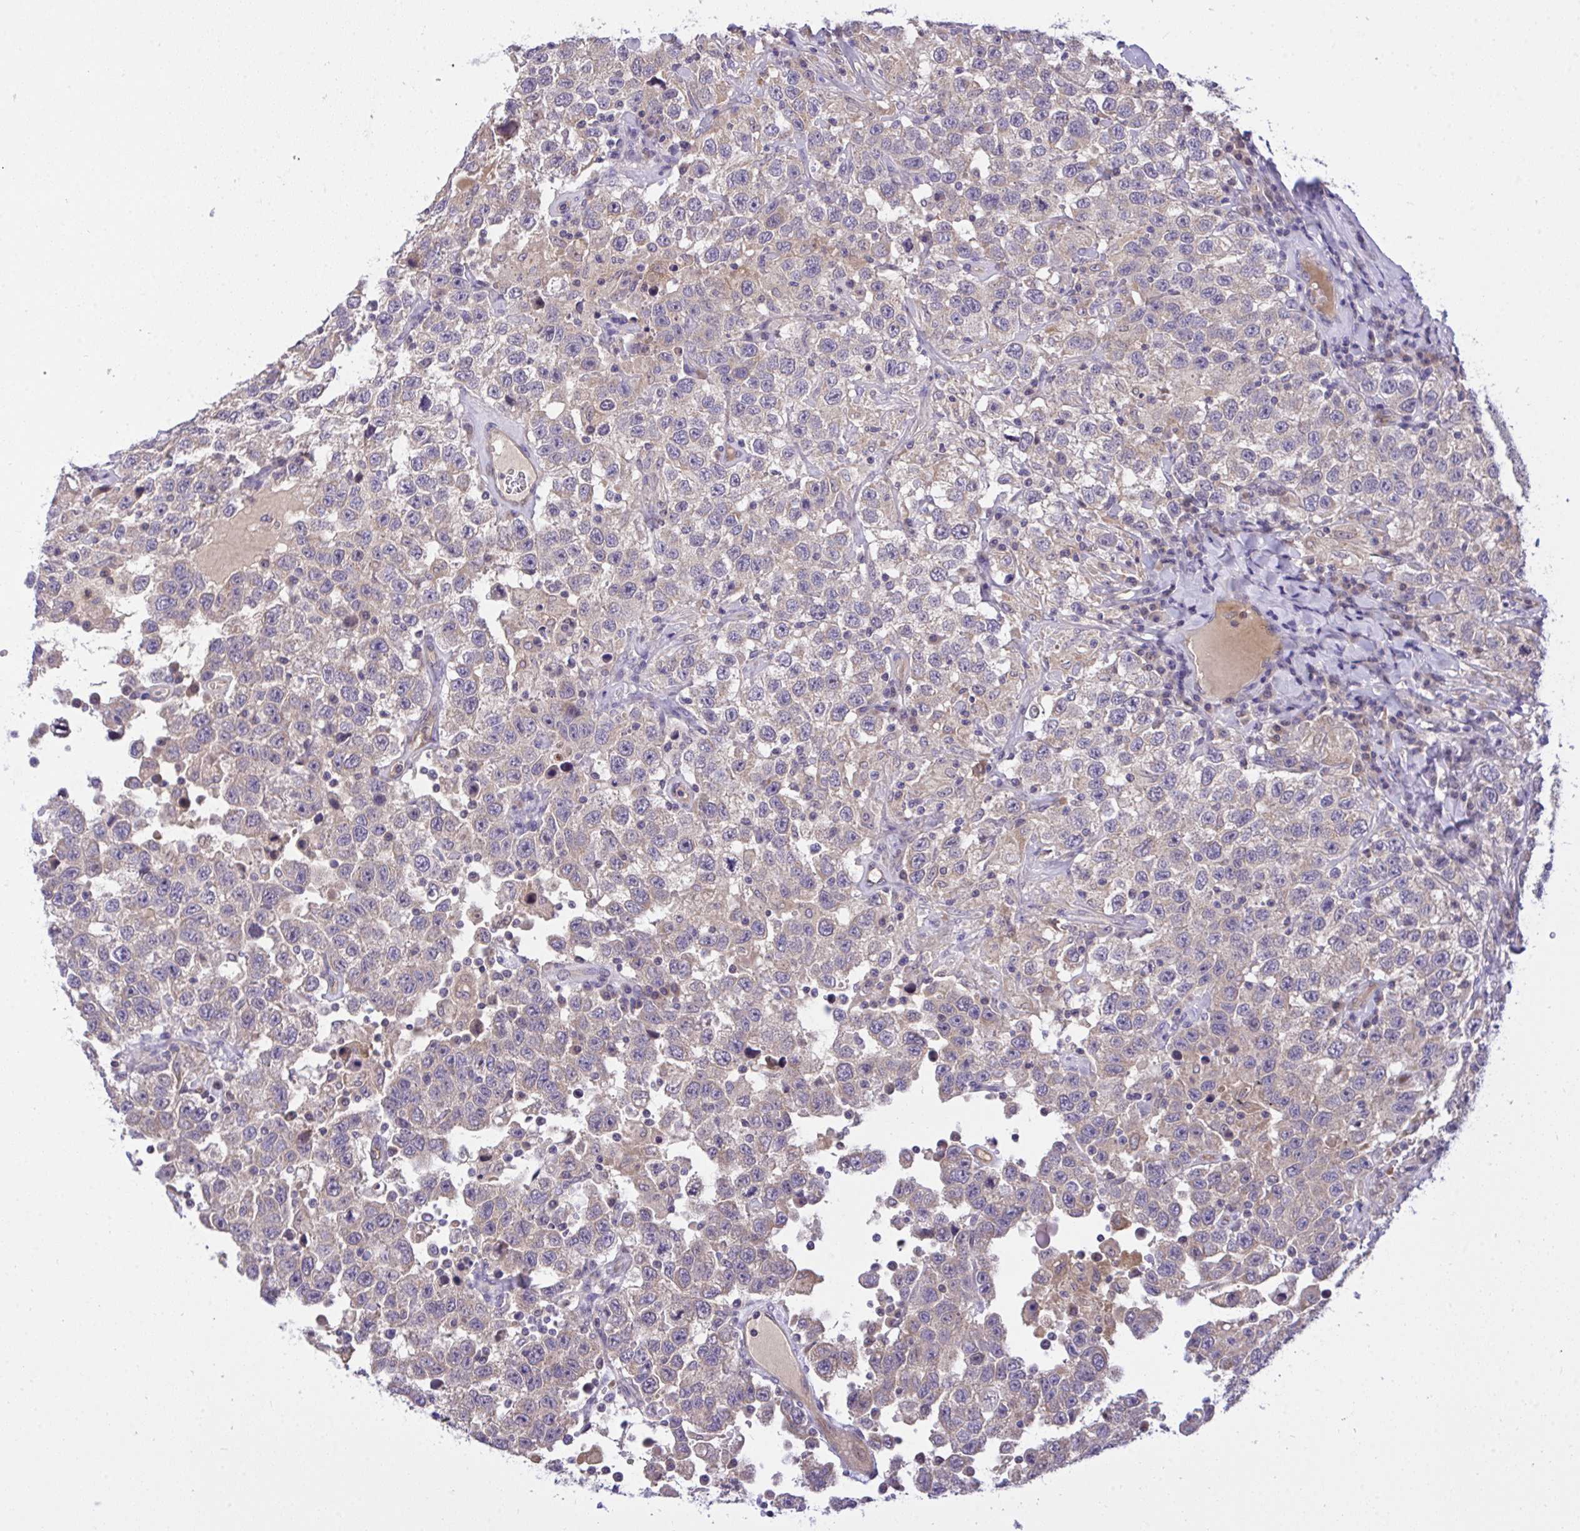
{"staining": {"intensity": "negative", "quantity": "none", "location": "none"}, "tissue": "testis cancer", "cell_type": "Tumor cells", "image_type": "cancer", "snomed": [{"axis": "morphology", "description": "Seminoma, NOS"}, {"axis": "topography", "description": "Testis"}], "caption": "High magnification brightfield microscopy of testis cancer stained with DAB (brown) and counterstained with hematoxylin (blue): tumor cells show no significant positivity.", "gene": "C19orf54", "patient": {"sex": "male", "age": 41}}